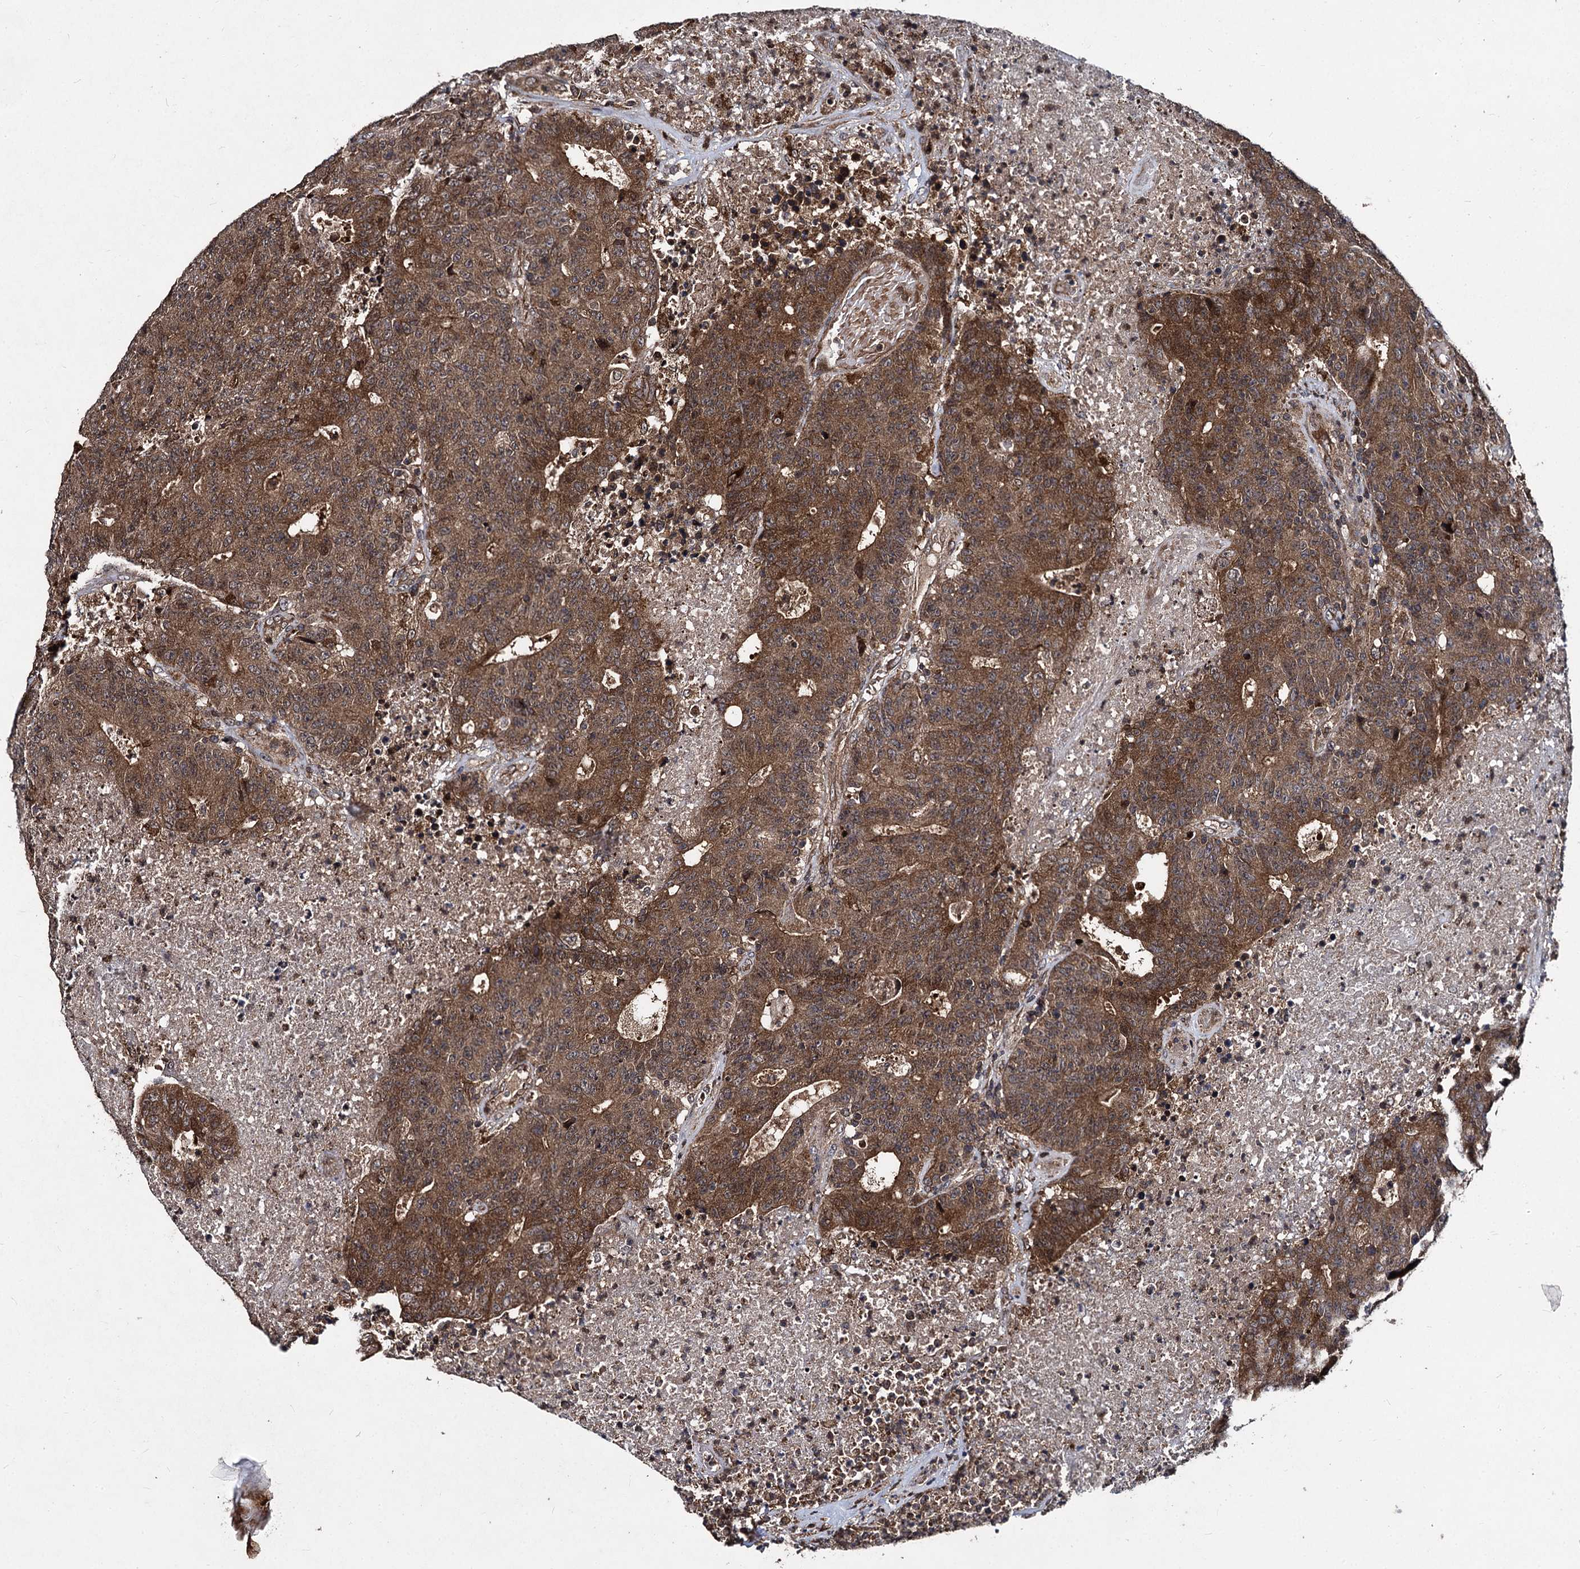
{"staining": {"intensity": "moderate", "quantity": ">75%", "location": "cytoplasmic/membranous"}, "tissue": "colorectal cancer", "cell_type": "Tumor cells", "image_type": "cancer", "snomed": [{"axis": "morphology", "description": "Adenocarcinoma, NOS"}, {"axis": "topography", "description": "Colon"}], "caption": "Protein staining reveals moderate cytoplasmic/membranous positivity in about >75% of tumor cells in colorectal cancer (adenocarcinoma).", "gene": "BCL2L2", "patient": {"sex": "female", "age": 75}}